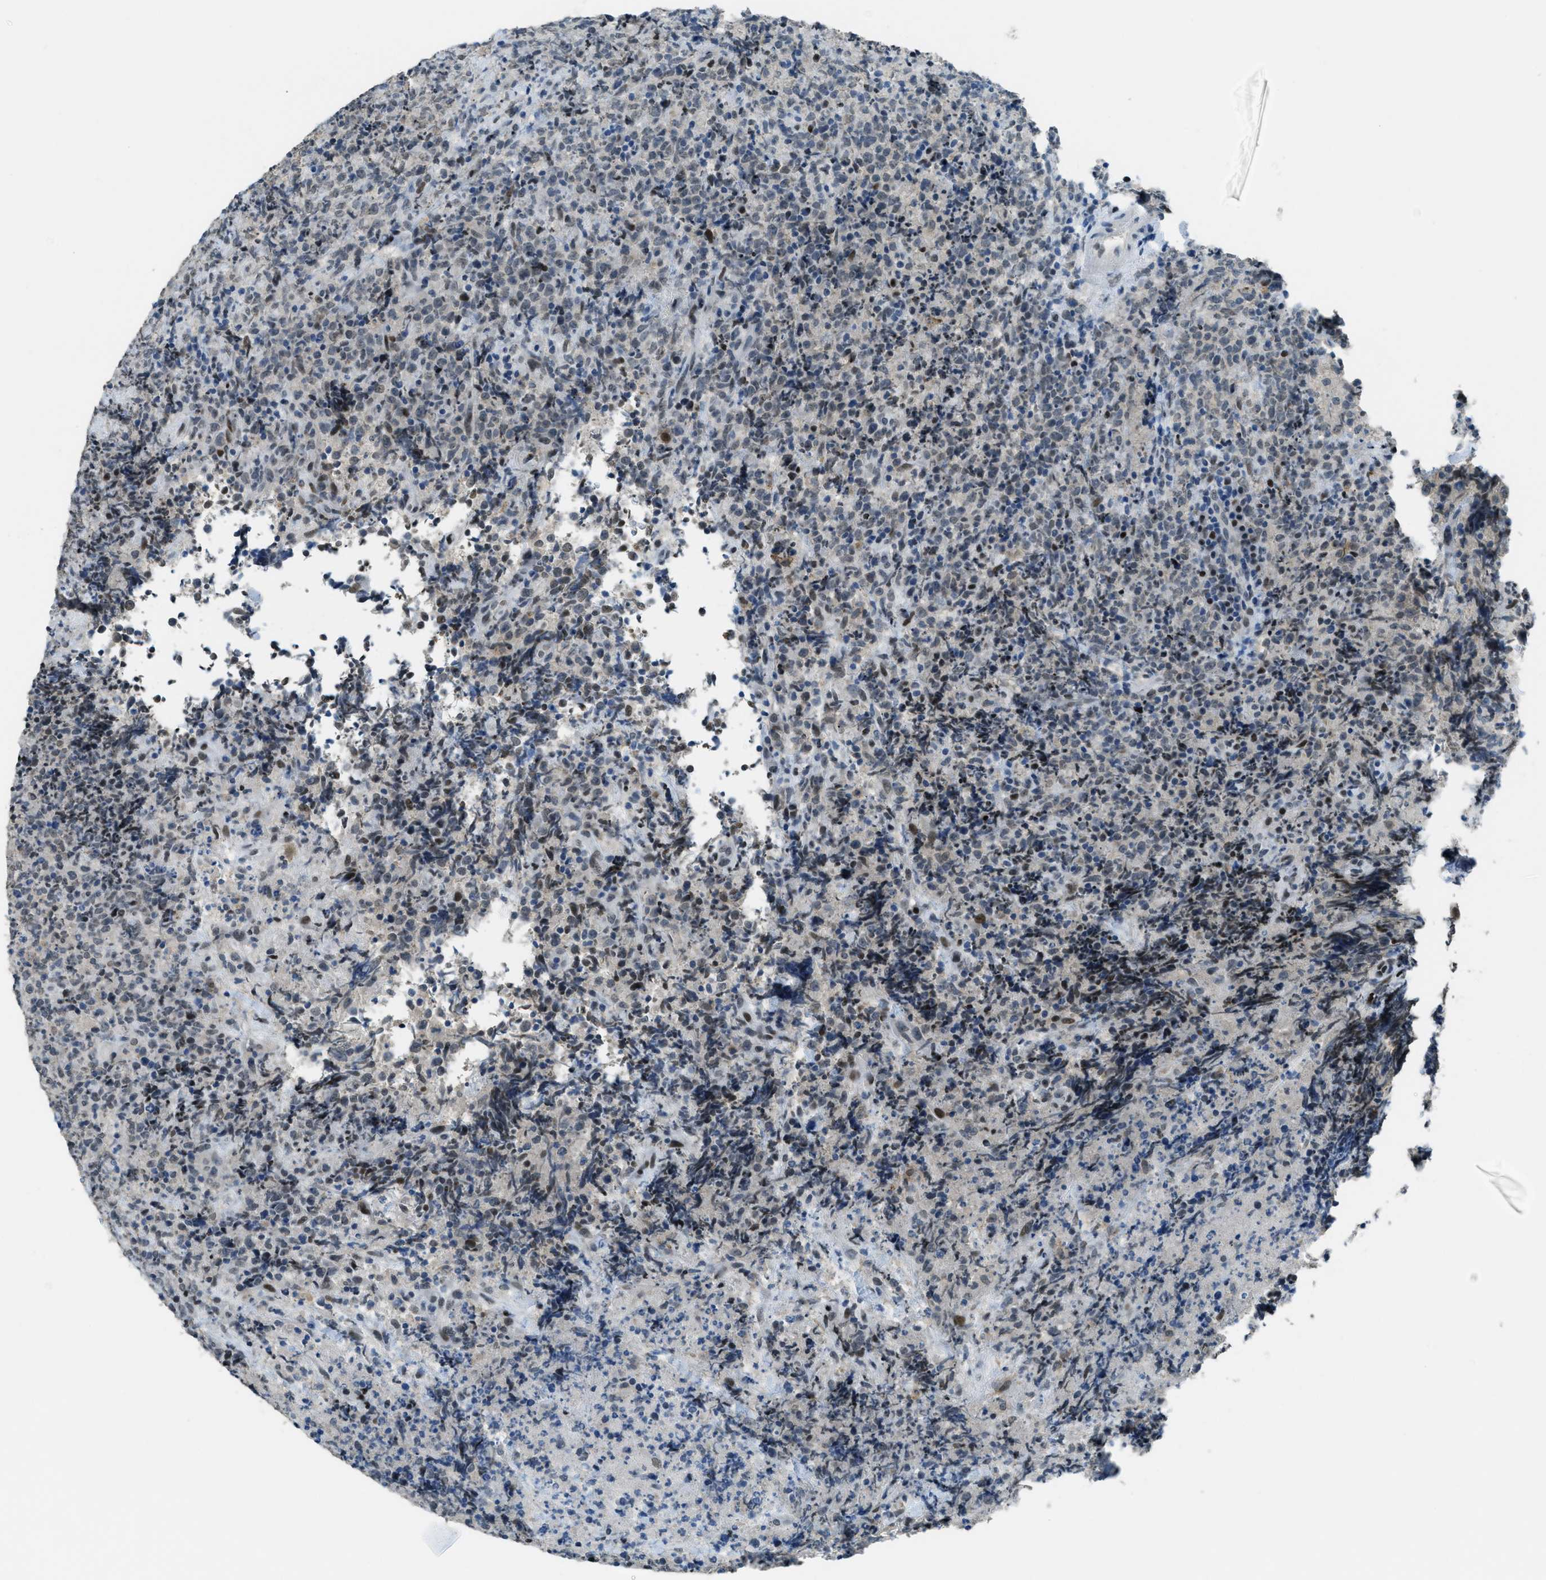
{"staining": {"intensity": "moderate", "quantity": "<25%", "location": "nuclear"}, "tissue": "lymphoma", "cell_type": "Tumor cells", "image_type": "cancer", "snomed": [{"axis": "morphology", "description": "Malignant lymphoma, non-Hodgkin's type, High grade"}, {"axis": "topography", "description": "Tonsil"}], "caption": "The image demonstrates staining of lymphoma, revealing moderate nuclear protein positivity (brown color) within tumor cells.", "gene": "TTC13", "patient": {"sex": "female", "age": 36}}